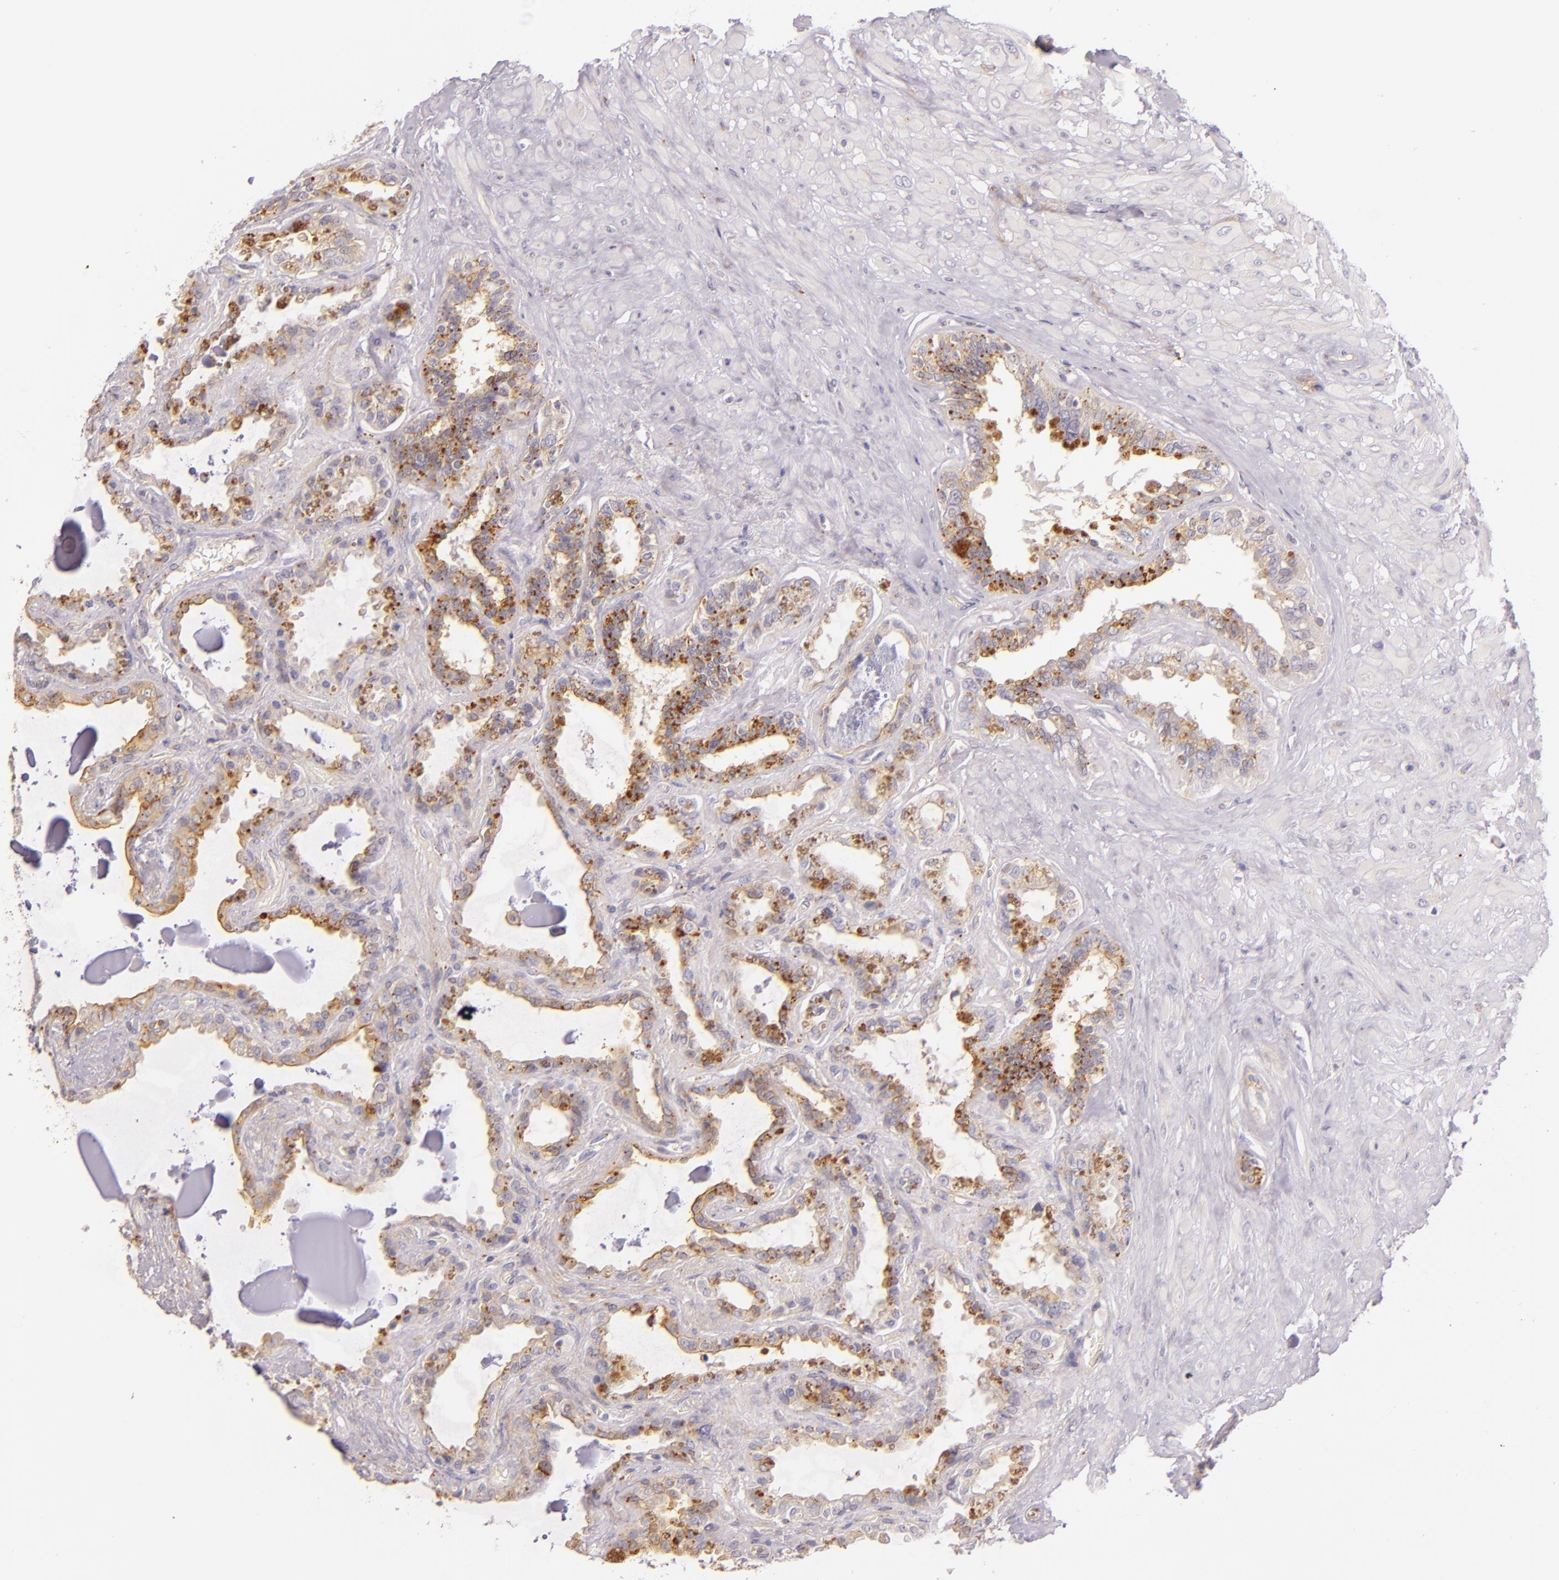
{"staining": {"intensity": "strong", "quantity": ">75%", "location": "cytoplasmic/membranous"}, "tissue": "seminal vesicle", "cell_type": "Glandular cells", "image_type": "normal", "snomed": [{"axis": "morphology", "description": "Normal tissue, NOS"}, {"axis": "morphology", "description": "Inflammation, NOS"}, {"axis": "topography", "description": "Urinary bladder"}, {"axis": "topography", "description": "Prostate"}, {"axis": "topography", "description": "Seminal veicle"}], "caption": "A high-resolution histopathology image shows immunohistochemistry (IHC) staining of benign seminal vesicle, which displays strong cytoplasmic/membranous expression in approximately >75% of glandular cells.", "gene": "CTSF", "patient": {"sex": "male", "age": 82}}